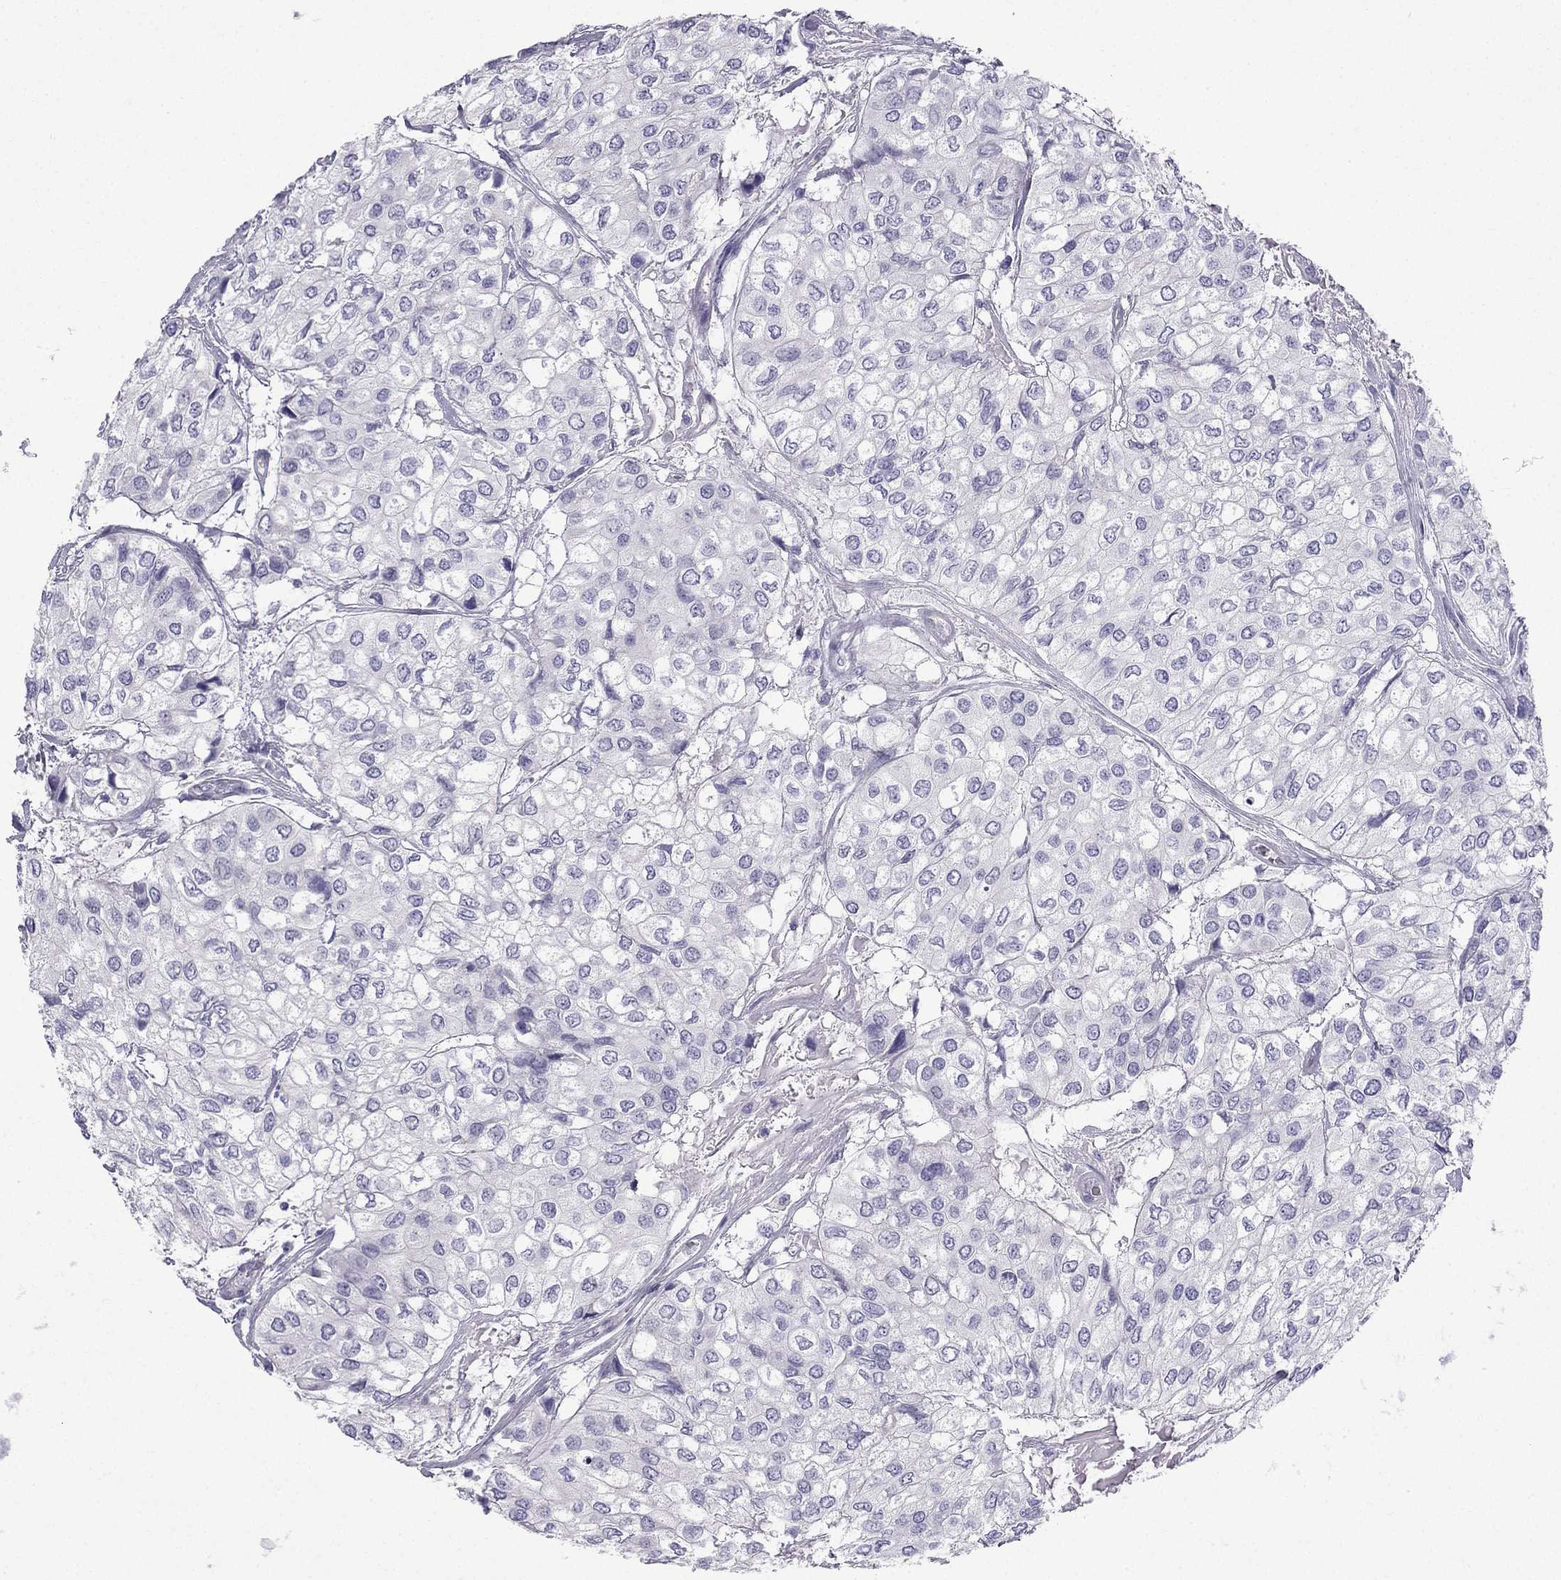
{"staining": {"intensity": "negative", "quantity": "none", "location": "none"}, "tissue": "urothelial cancer", "cell_type": "Tumor cells", "image_type": "cancer", "snomed": [{"axis": "morphology", "description": "Urothelial carcinoma, High grade"}, {"axis": "topography", "description": "Urinary bladder"}], "caption": "DAB (3,3'-diaminobenzidine) immunohistochemical staining of urothelial cancer reveals no significant staining in tumor cells. The staining is performed using DAB (3,3'-diaminobenzidine) brown chromogen with nuclei counter-stained in using hematoxylin.", "gene": "GJA8", "patient": {"sex": "male", "age": 73}}